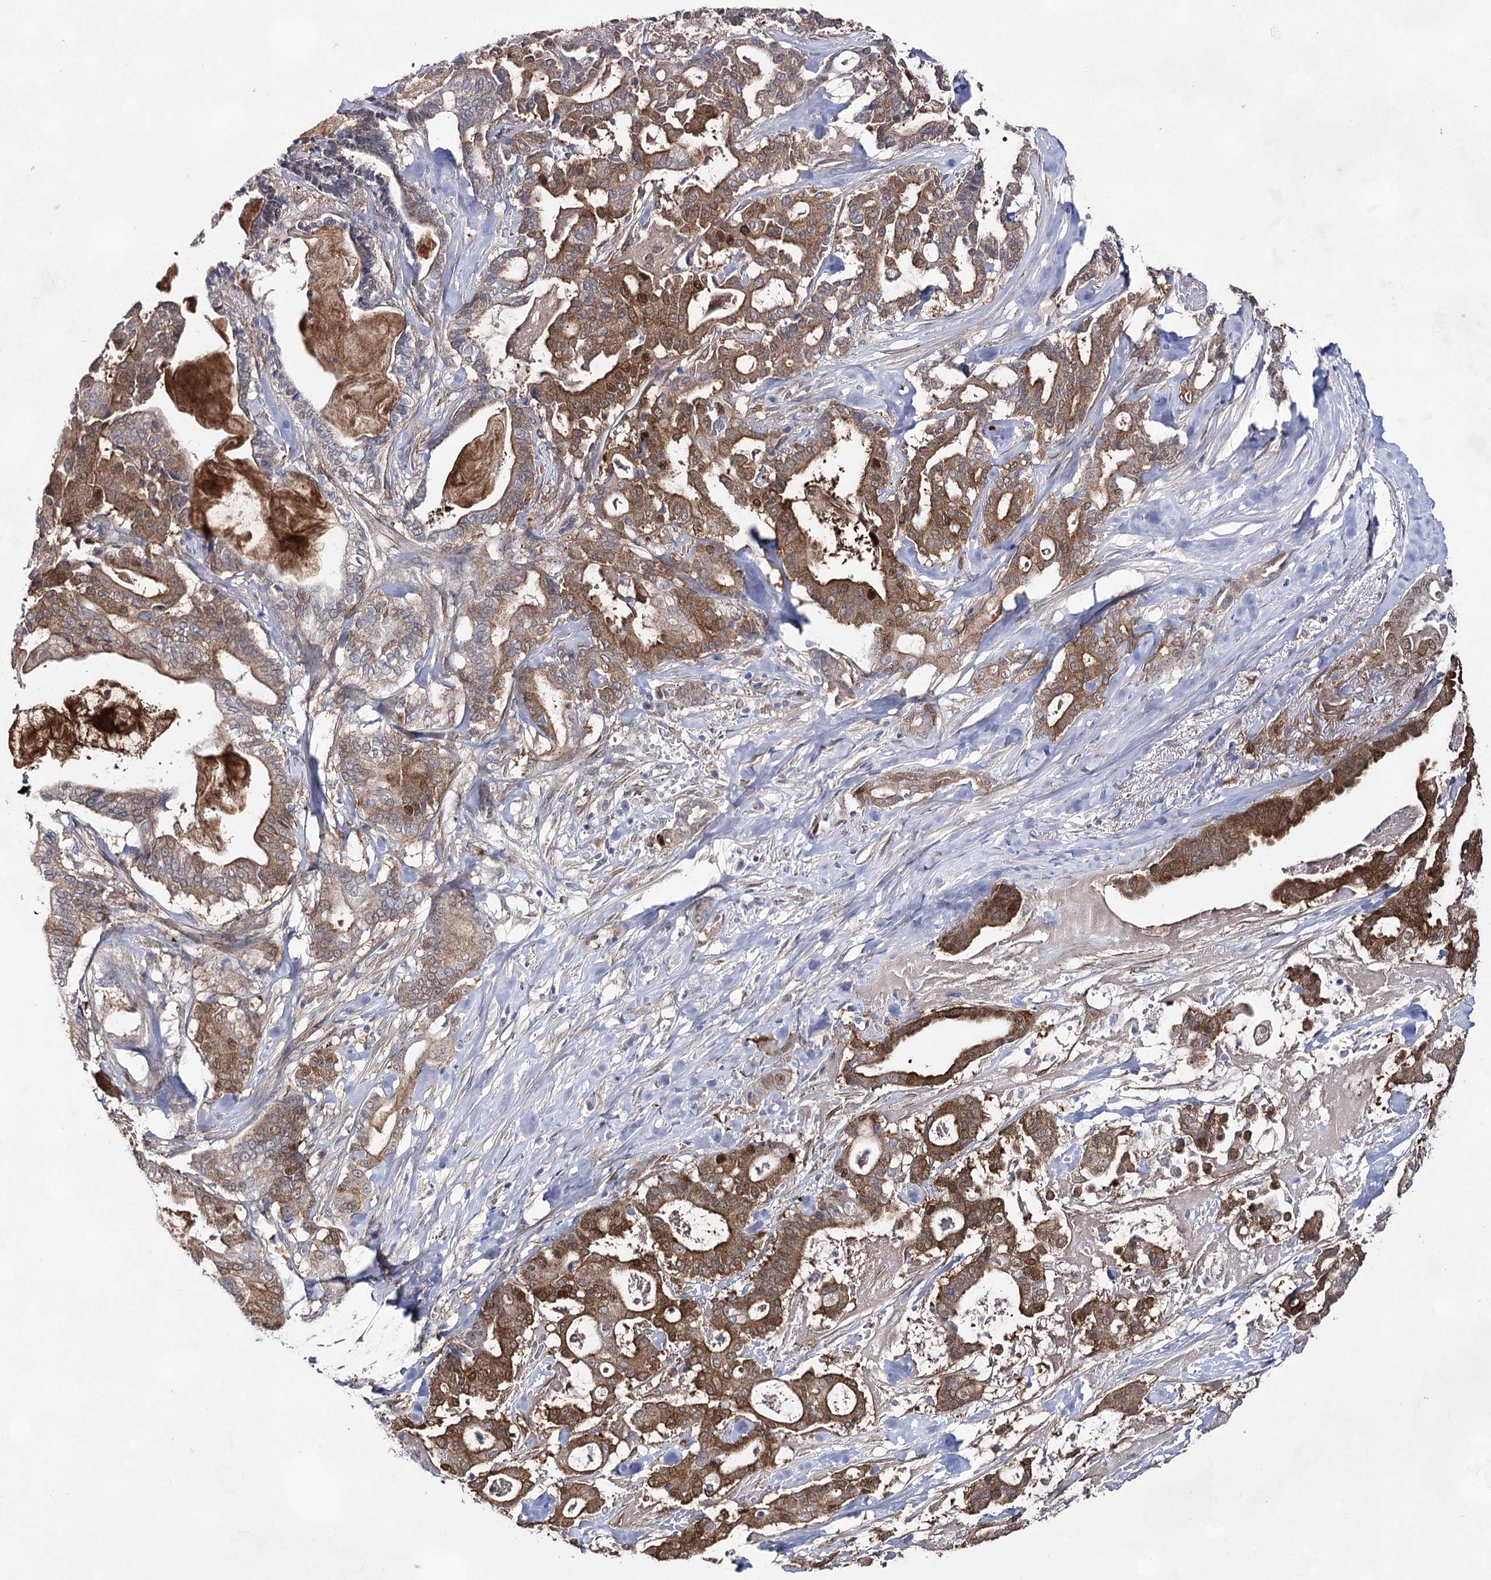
{"staining": {"intensity": "moderate", "quantity": ">75%", "location": "cytoplasmic/membranous,nuclear"}, "tissue": "pancreatic cancer", "cell_type": "Tumor cells", "image_type": "cancer", "snomed": [{"axis": "morphology", "description": "Adenocarcinoma, NOS"}, {"axis": "topography", "description": "Pancreas"}], "caption": "Immunohistochemical staining of pancreatic cancer shows medium levels of moderate cytoplasmic/membranous and nuclear protein expression in approximately >75% of tumor cells. (DAB (3,3'-diaminobenzidine) IHC, brown staining for protein, blue staining for nuclei).", "gene": "UGDH", "patient": {"sex": "male", "age": 63}}